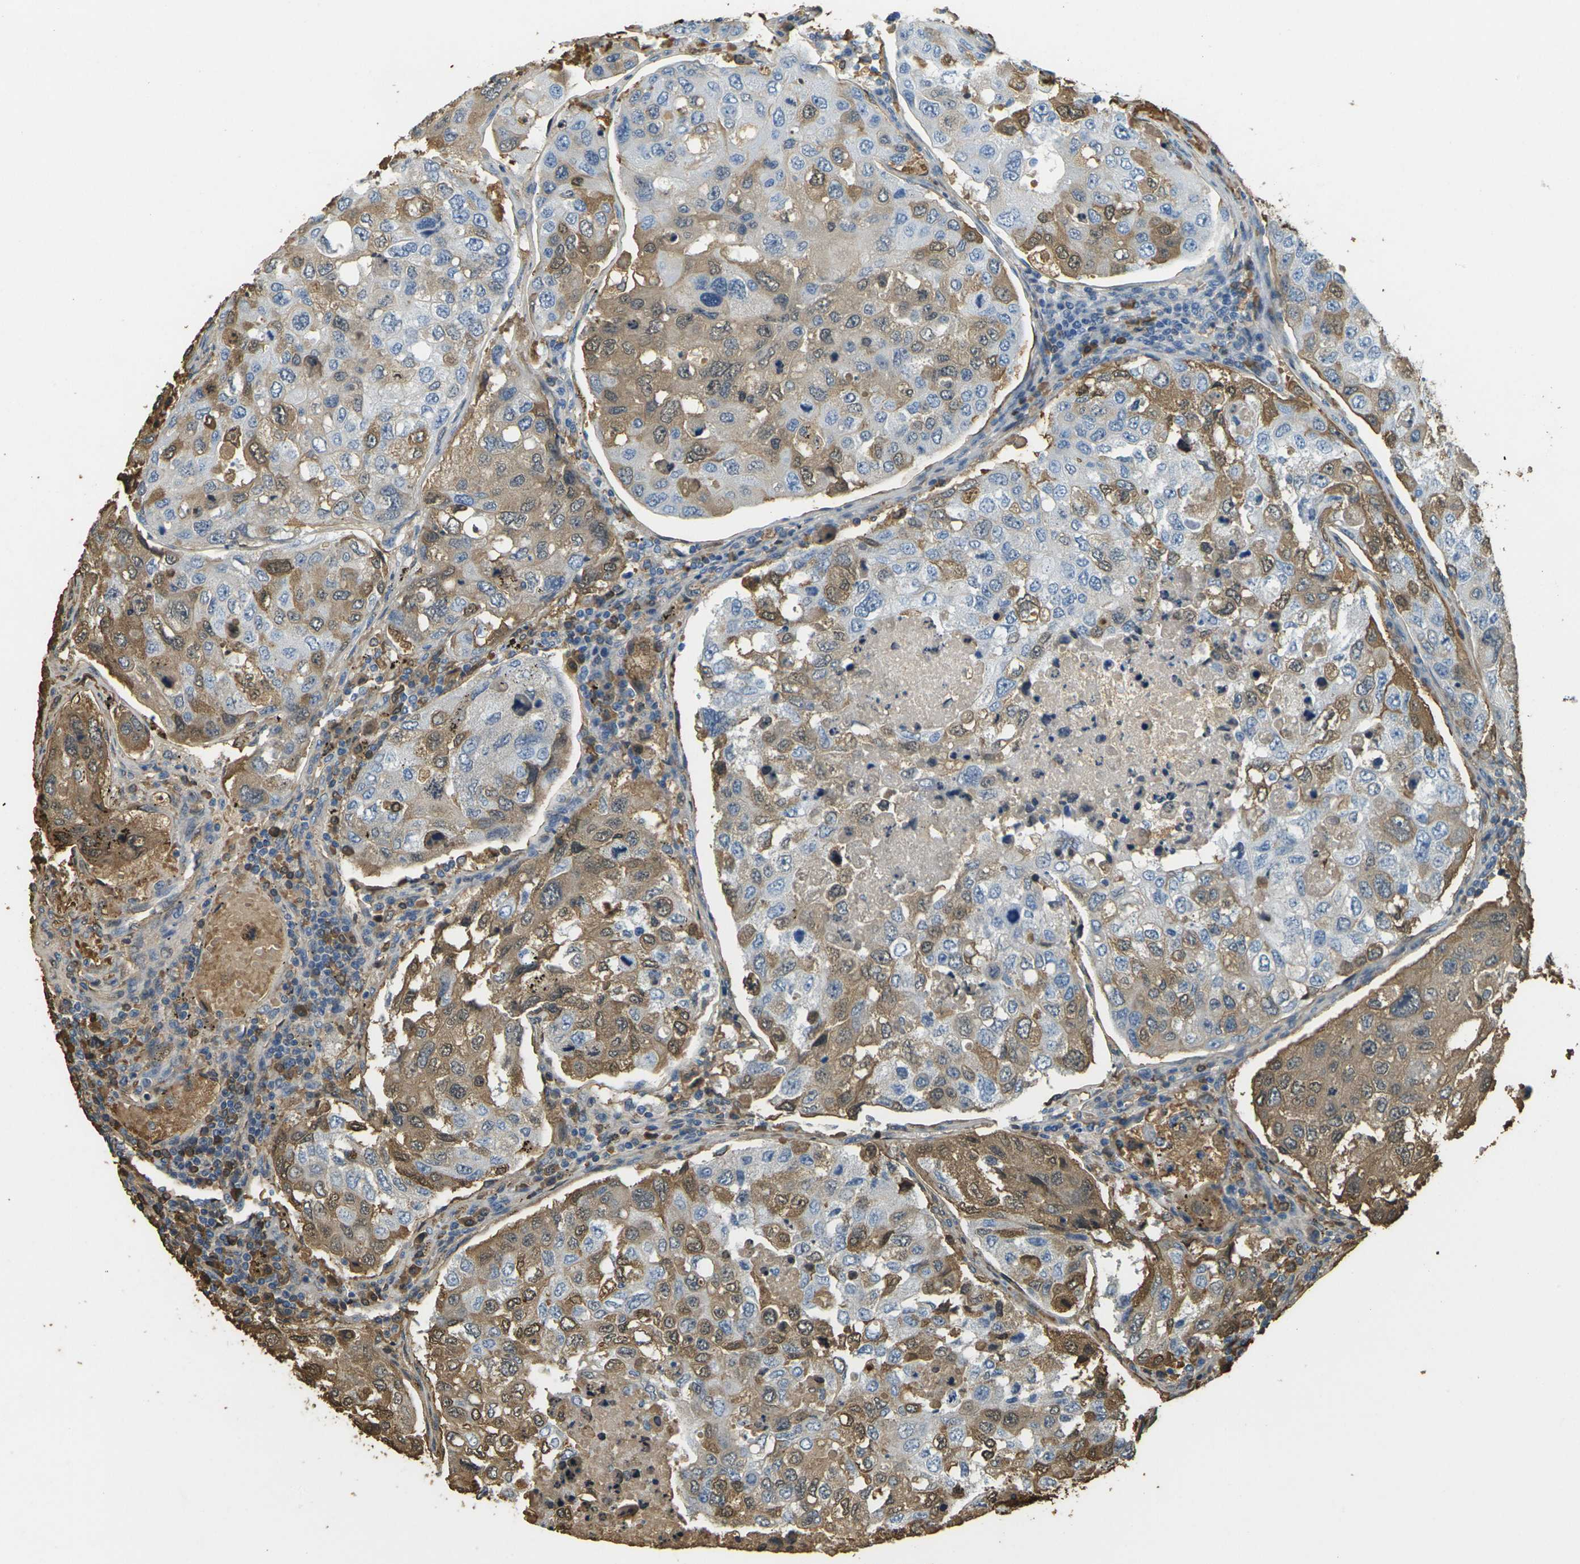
{"staining": {"intensity": "moderate", "quantity": "25%-75%", "location": "cytoplasmic/membranous,nuclear"}, "tissue": "urothelial cancer", "cell_type": "Tumor cells", "image_type": "cancer", "snomed": [{"axis": "morphology", "description": "Urothelial carcinoma, High grade"}, {"axis": "topography", "description": "Lymph node"}, {"axis": "topography", "description": "Urinary bladder"}], "caption": "Urothelial cancer tissue displays moderate cytoplasmic/membranous and nuclear staining in approximately 25%-75% of tumor cells, visualized by immunohistochemistry.", "gene": "HBB", "patient": {"sex": "male", "age": 51}}